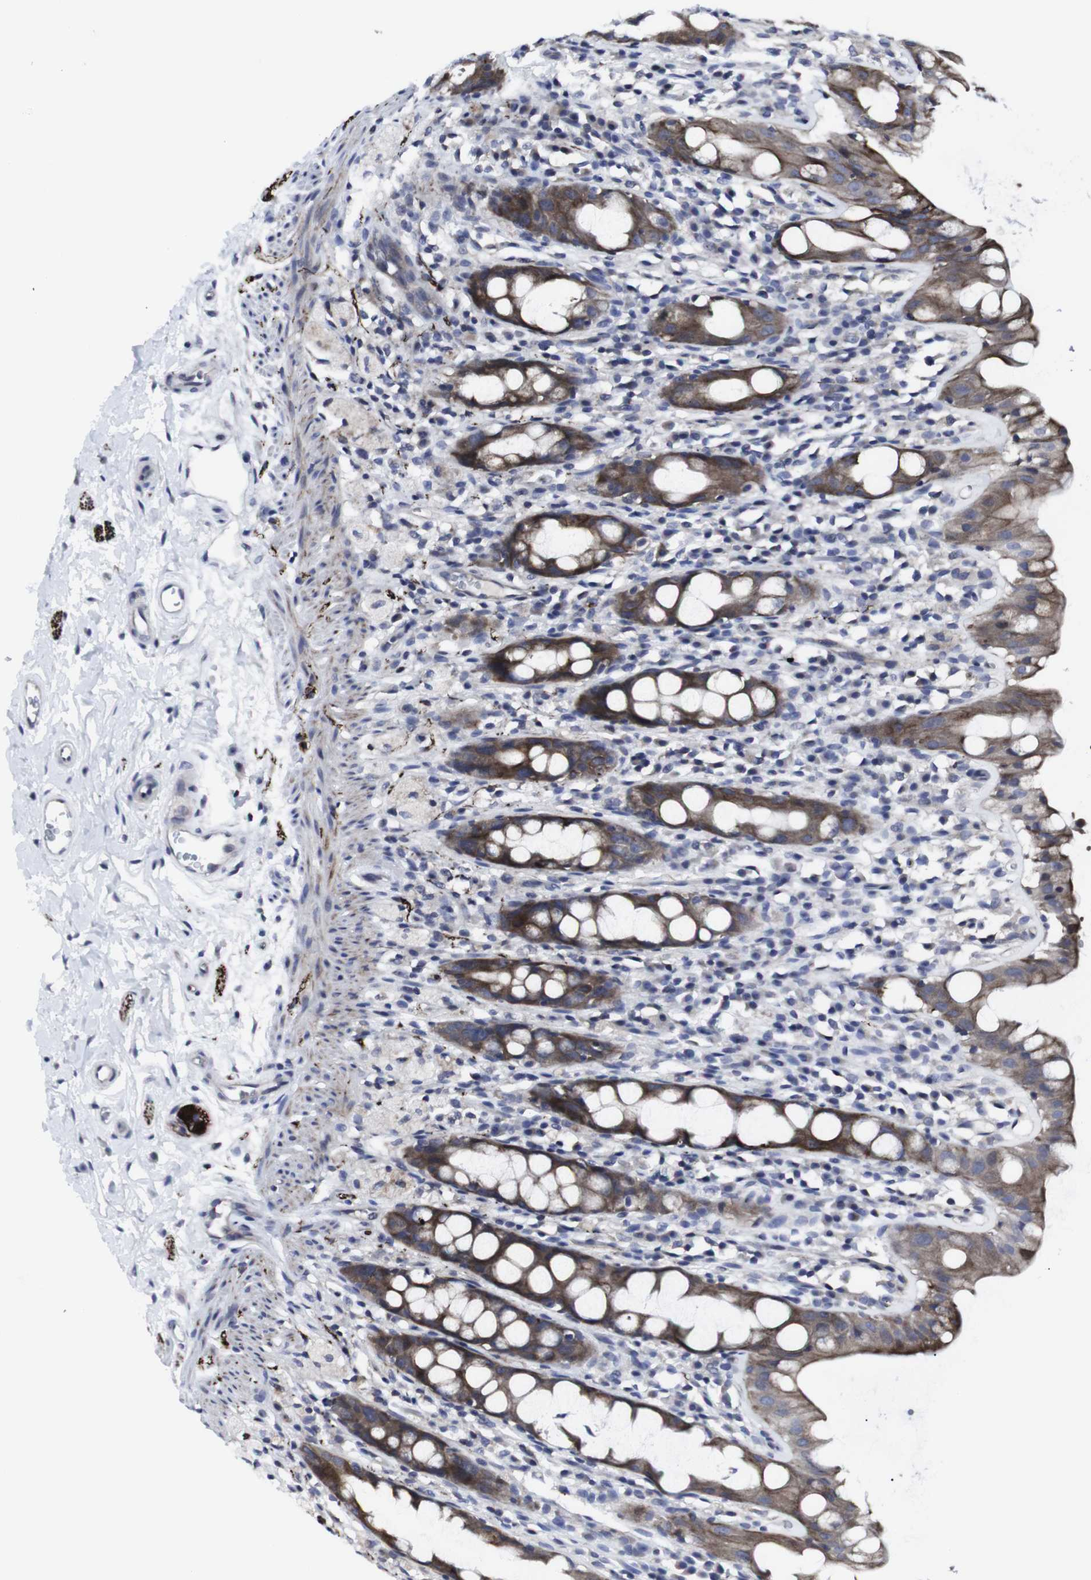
{"staining": {"intensity": "strong", "quantity": "25%-75%", "location": "cytoplasmic/membranous"}, "tissue": "rectum", "cell_type": "Glandular cells", "image_type": "normal", "snomed": [{"axis": "morphology", "description": "Normal tissue, NOS"}, {"axis": "topography", "description": "Rectum"}], "caption": "Immunohistochemical staining of benign human rectum exhibits high levels of strong cytoplasmic/membranous positivity in about 25%-75% of glandular cells. The staining was performed using DAB (3,3'-diaminobenzidine), with brown indicating positive protein expression. Nuclei are stained blue with hematoxylin.", "gene": "HPRT1", "patient": {"sex": "male", "age": 44}}